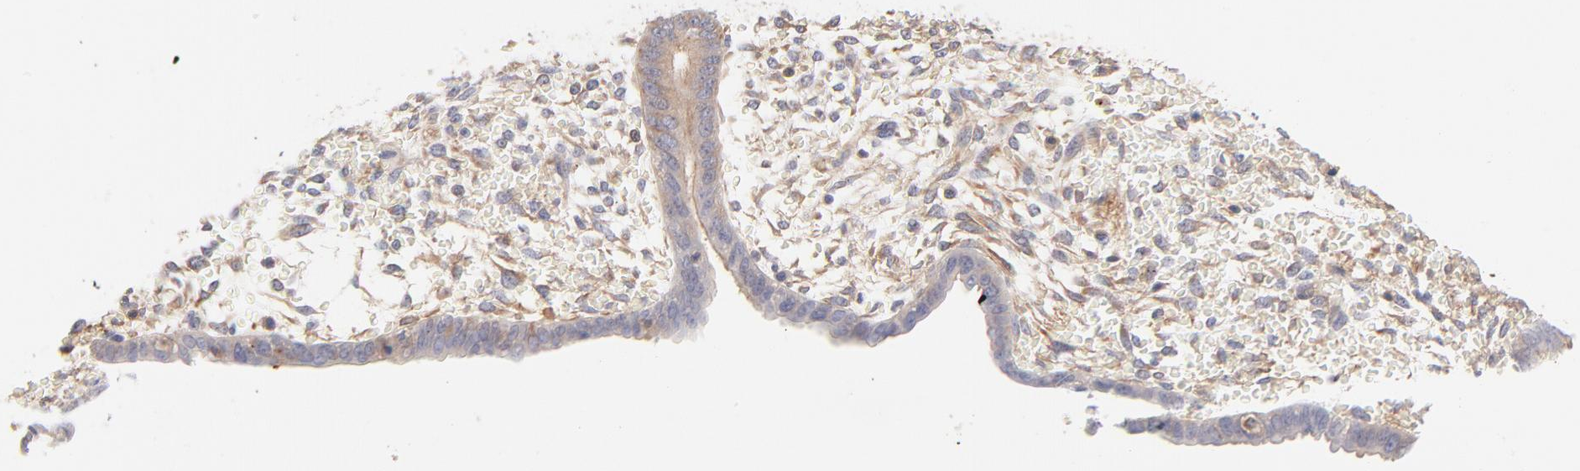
{"staining": {"intensity": "negative", "quantity": "none", "location": "none"}, "tissue": "endometrium", "cell_type": "Cells in endometrial stroma", "image_type": "normal", "snomed": [{"axis": "morphology", "description": "Normal tissue, NOS"}, {"axis": "topography", "description": "Endometrium"}], "caption": "A micrograph of human endometrium is negative for staining in cells in endometrial stroma. Brightfield microscopy of IHC stained with DAB (brown) and hematoxylin (blue), captured at high magnification.", "gene": "LDLRAP1", "patient": {"sex": "female", "age": 42}}